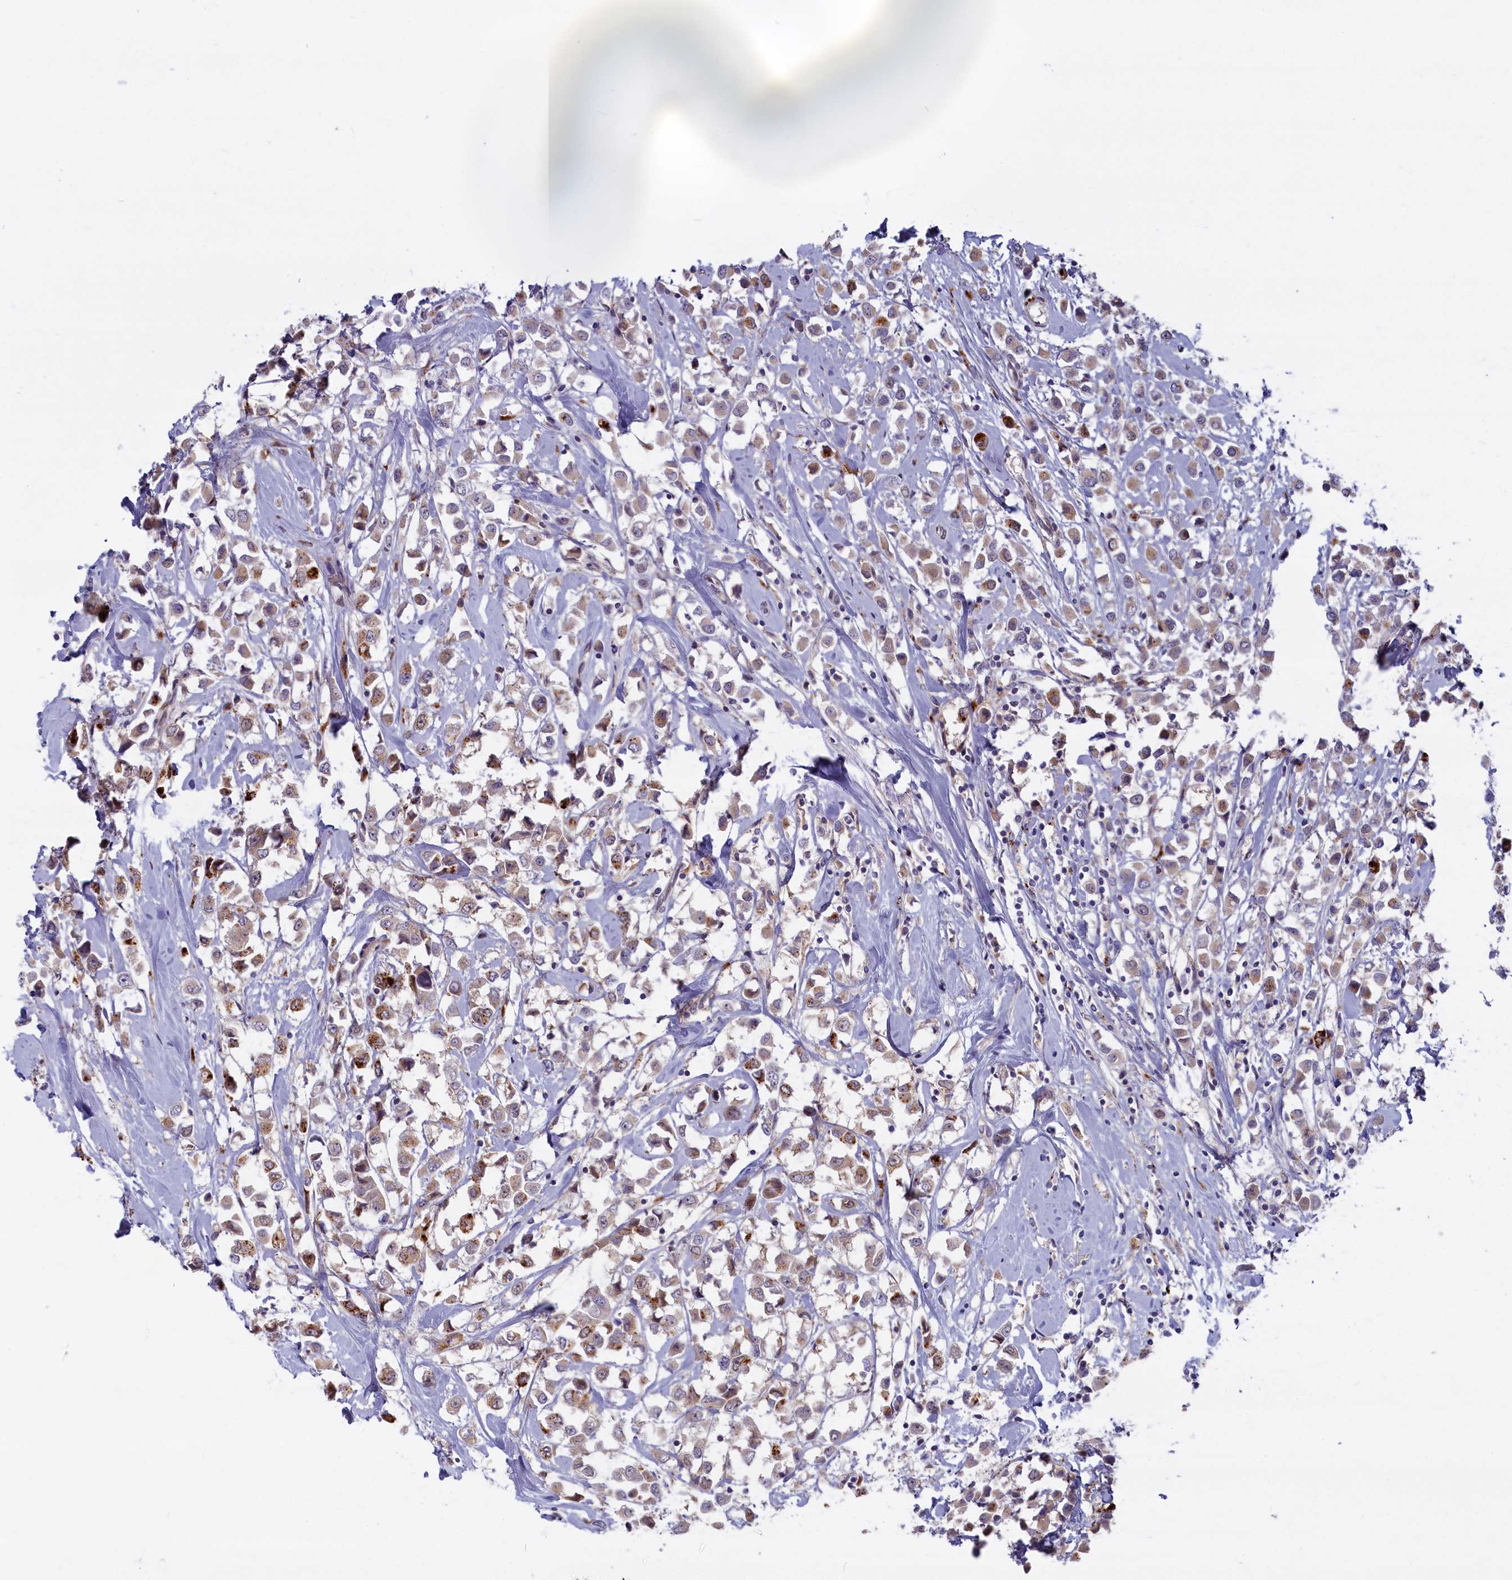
{"staining": {"intensity": "weak", "quantity": ">75%", "location": "cytoplasmic/membranous"}, "tissue": "breast cancer", "cell_type": "Tumor cells", "image_type": "cancer", "snomed": [{"axis": "morphology", "description": "Duct carcinoma"}, {"axis": "topography", "description": "Breast"}], "caption": "The immunohistochemical stain highlights weak cytoplasmic/membranous expression in tumor cells of invasive ductal carcinoma (breast) tissue.", "gene": "FCSK", "patient": {"sex": "female", "age": 61}}